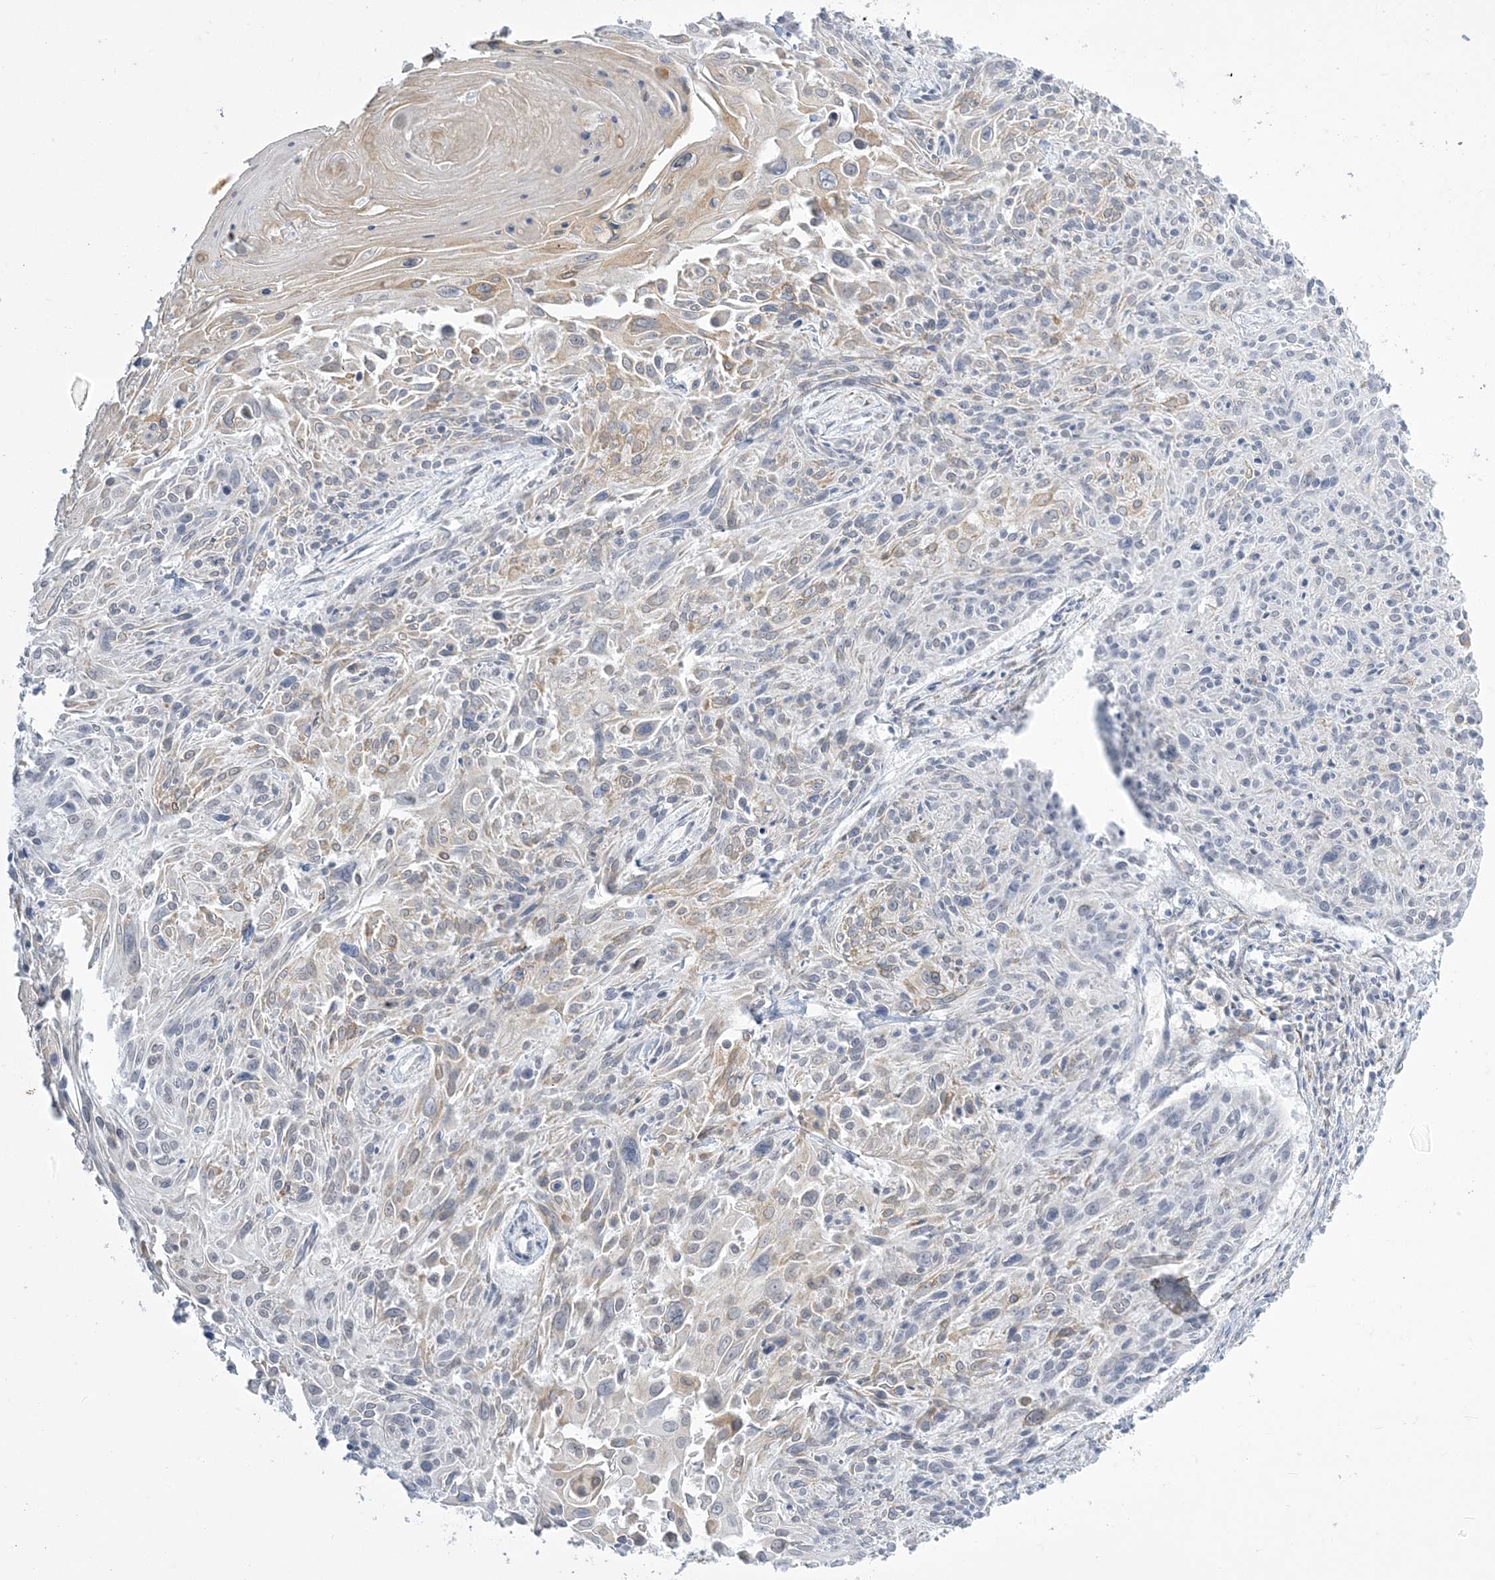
{"staining": {"intensity": "weak", "quantity": "<25%", "location": "cytoplasmic/membranous"}, "tissue": "cervical cancer", "cell_type": "Tumor cells", "image_type": "cancer", "snomed": [{"axis": "morphology", "description": "Squamous cell carcinoma, NOS"}, {"axis": "topography", "description": "Cervix"}], "caption": "There is no significant positivity in tumor cells of cervical squamous cell carcinoma.", "gene": "ZC3H6", "patient": {"sex": "female", "age": 51}}